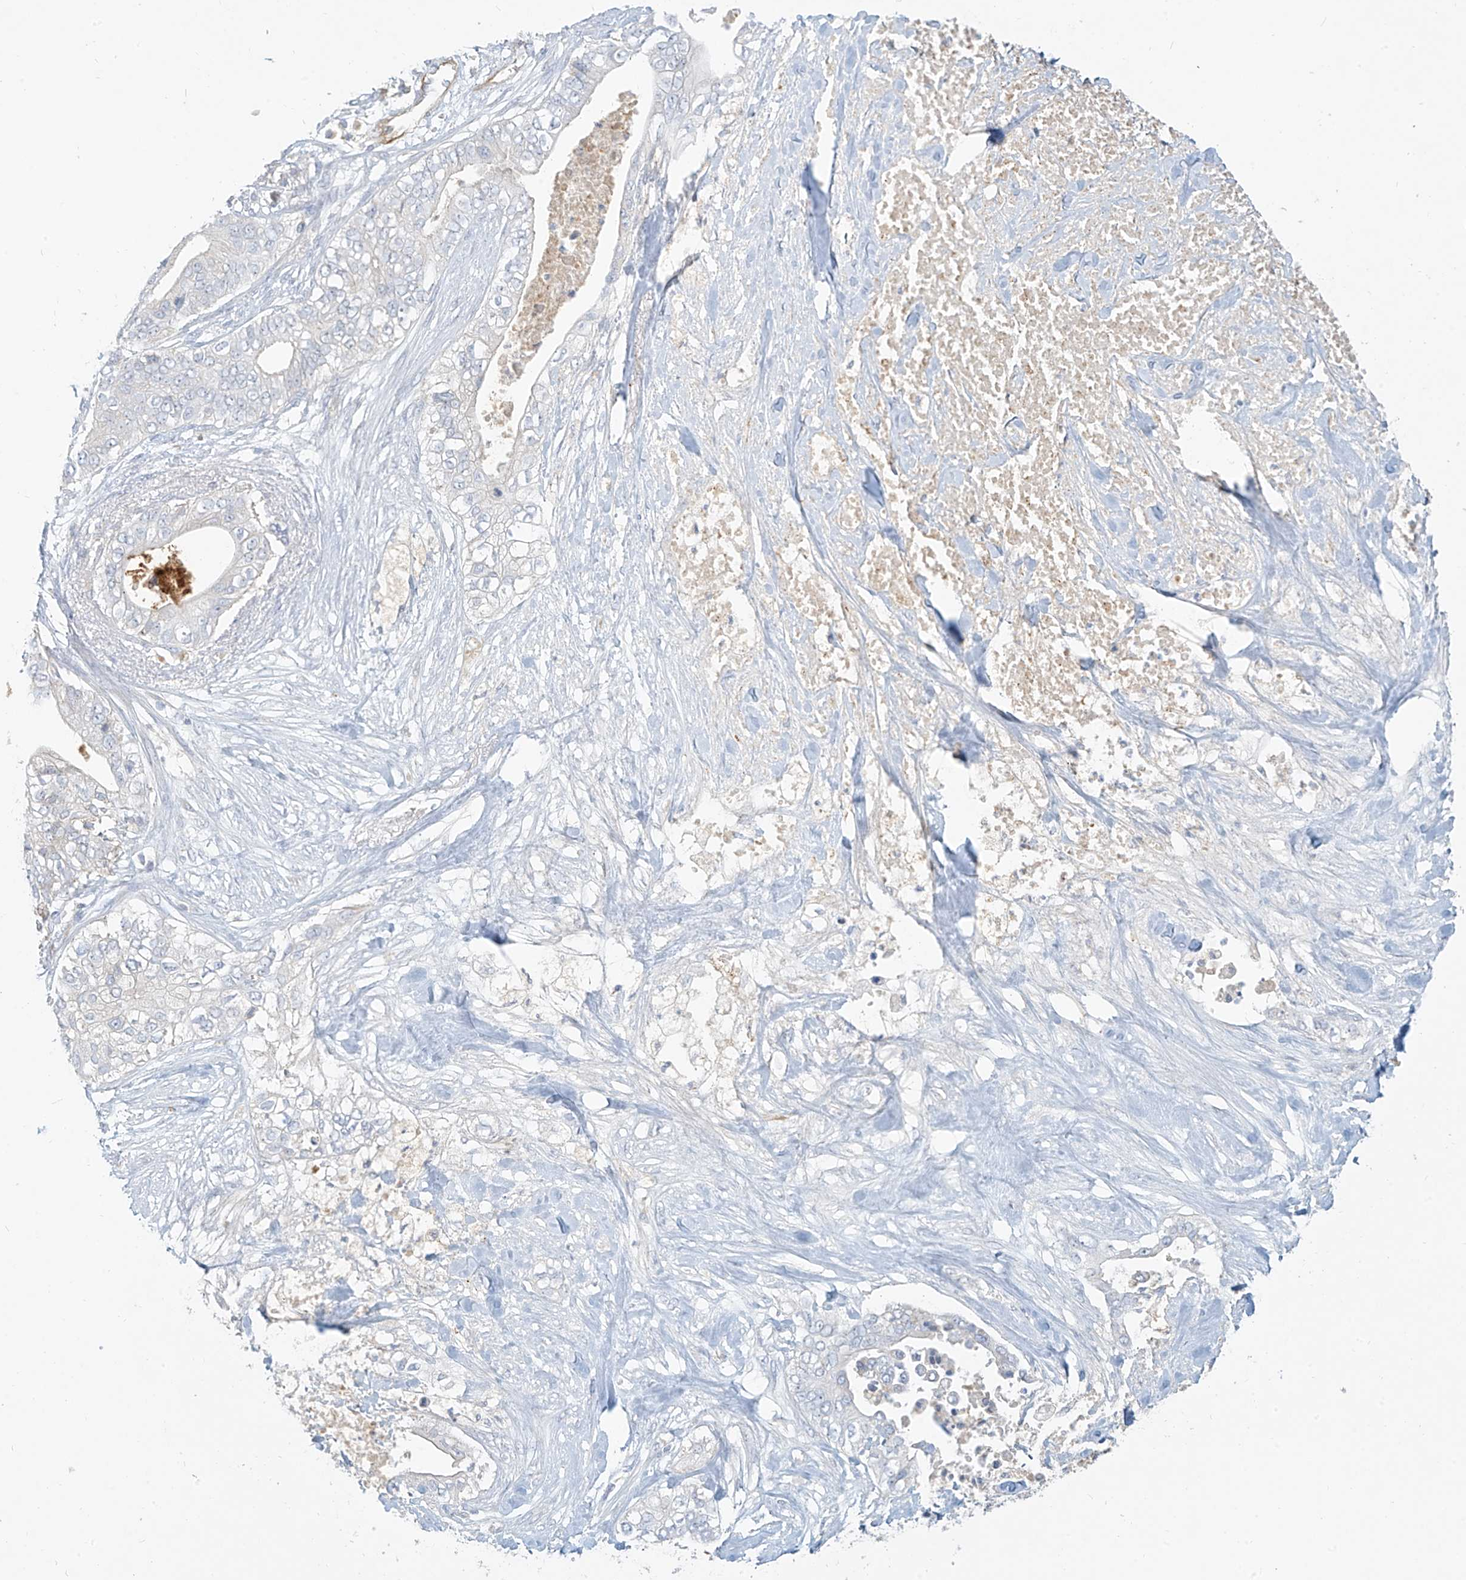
{"staining": {"intensity": "negative", "quantity": "none", "location": "none"}, "tissue": "pancreatic cancer", "cell_type": "Tumor cells", "image_type": "cancer", "snomed": [{"axis": "morphology", "description": "Adenocarcinoma, NOS"}, {"axis": "topography", "description": "Pancreas"}], "caption": "Photomicrograph shows no protein staining in tumor cells of adenocarcinoma (pancreatic) tissue. The staining is performed using DAB brown chromogen with nuclei counter-stained in using hematoxylin.", "gene": "C2orf42", "patient": {"sex": "female", "age": 78}}